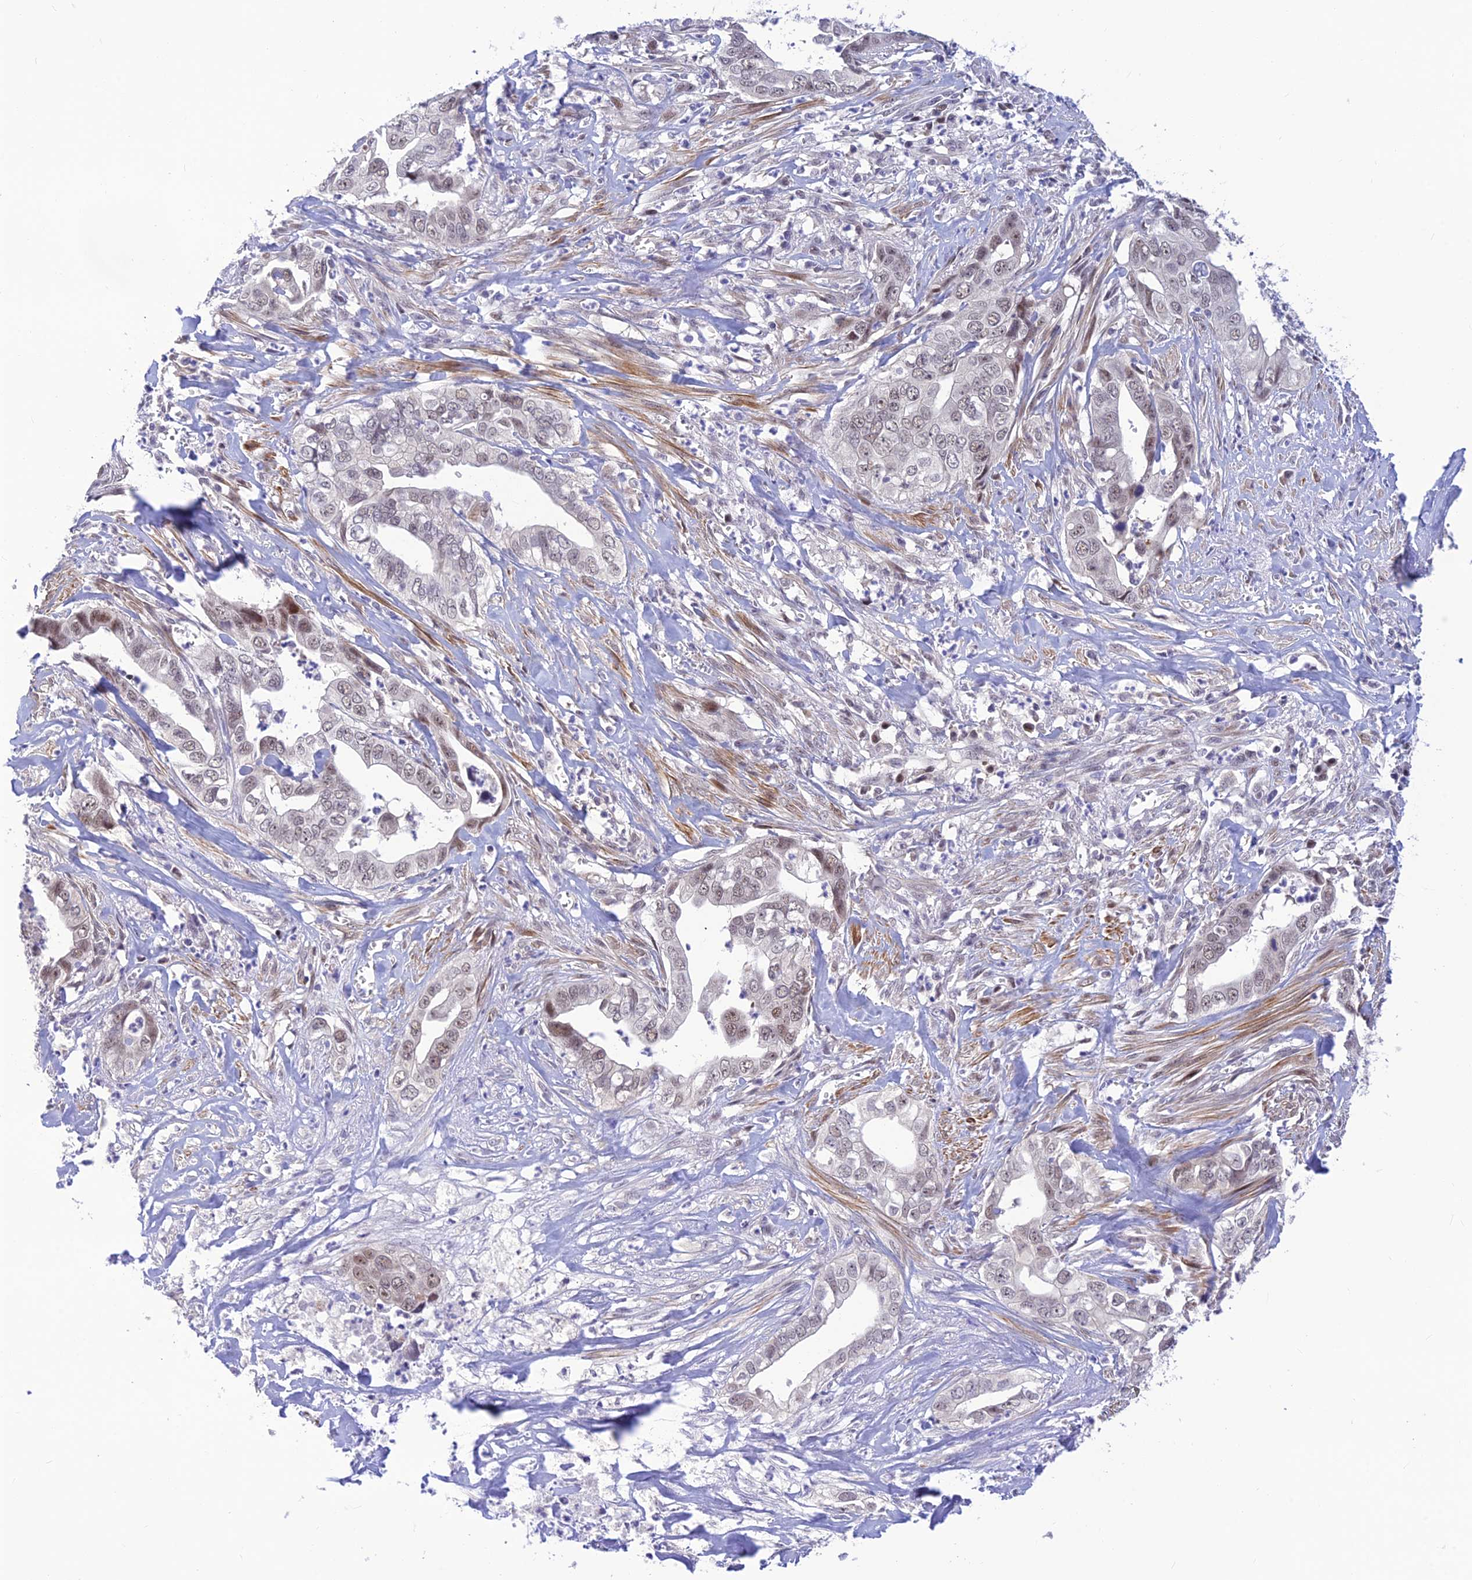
{"staining": {"intensity": "weak", "quantity": "<25%", "location": "nuclear"}, "tissue": "liver cancer", "cell_type": "Tumor cells", "image_type": "cancer", "snomed": [{"axis": "morphology", "description": "Cholangiocarcinoma"}, {"axis": "topography", "description": "Liver"}], "caption": "This is an immunohistochemistry photomicrograph of human liver cholangiocarcinoma. There is no expression in tumor cells.", "gene": "ASPDH", "patient": {"sex": "female", "age": 79}}